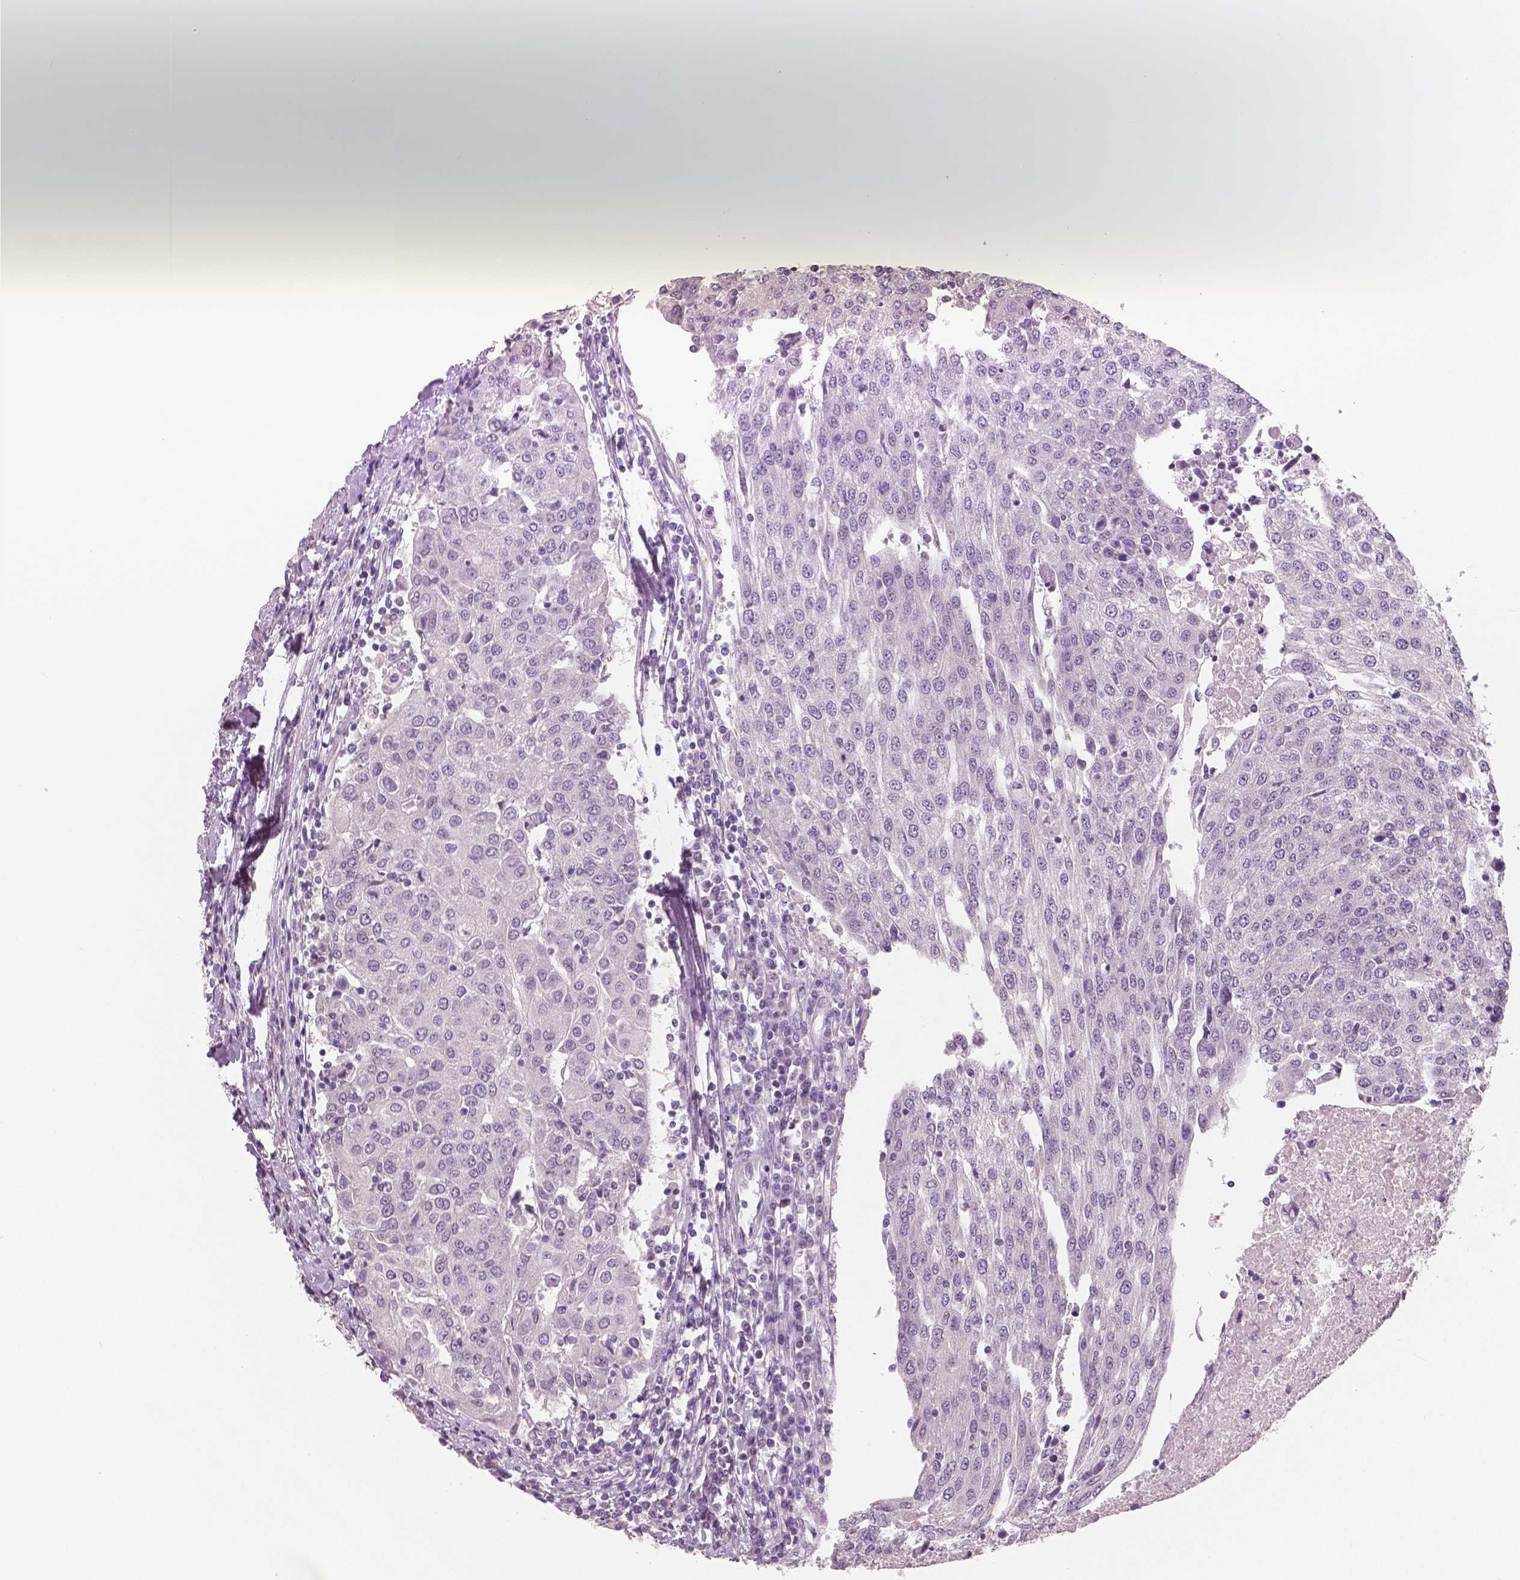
{"staining": {"intensity": "negative", "quantity": "none", "location": "none"}, "tissue": "urothelial cancer", "cell_type": "Tumor cells", "image_type": "cancer", "snomed": [{"axis": "morphology", "description": "Urothelial carcinoma, High grade"}, {"axis": "topography", "description": "Urinary bladder"}], "caption": "Immunohistochemistry of high-grade urothelial carcinoma reveals no staining in tumor cells.", "gene": "NECAB1", "patient": {"sex": "female", "age": 85}}